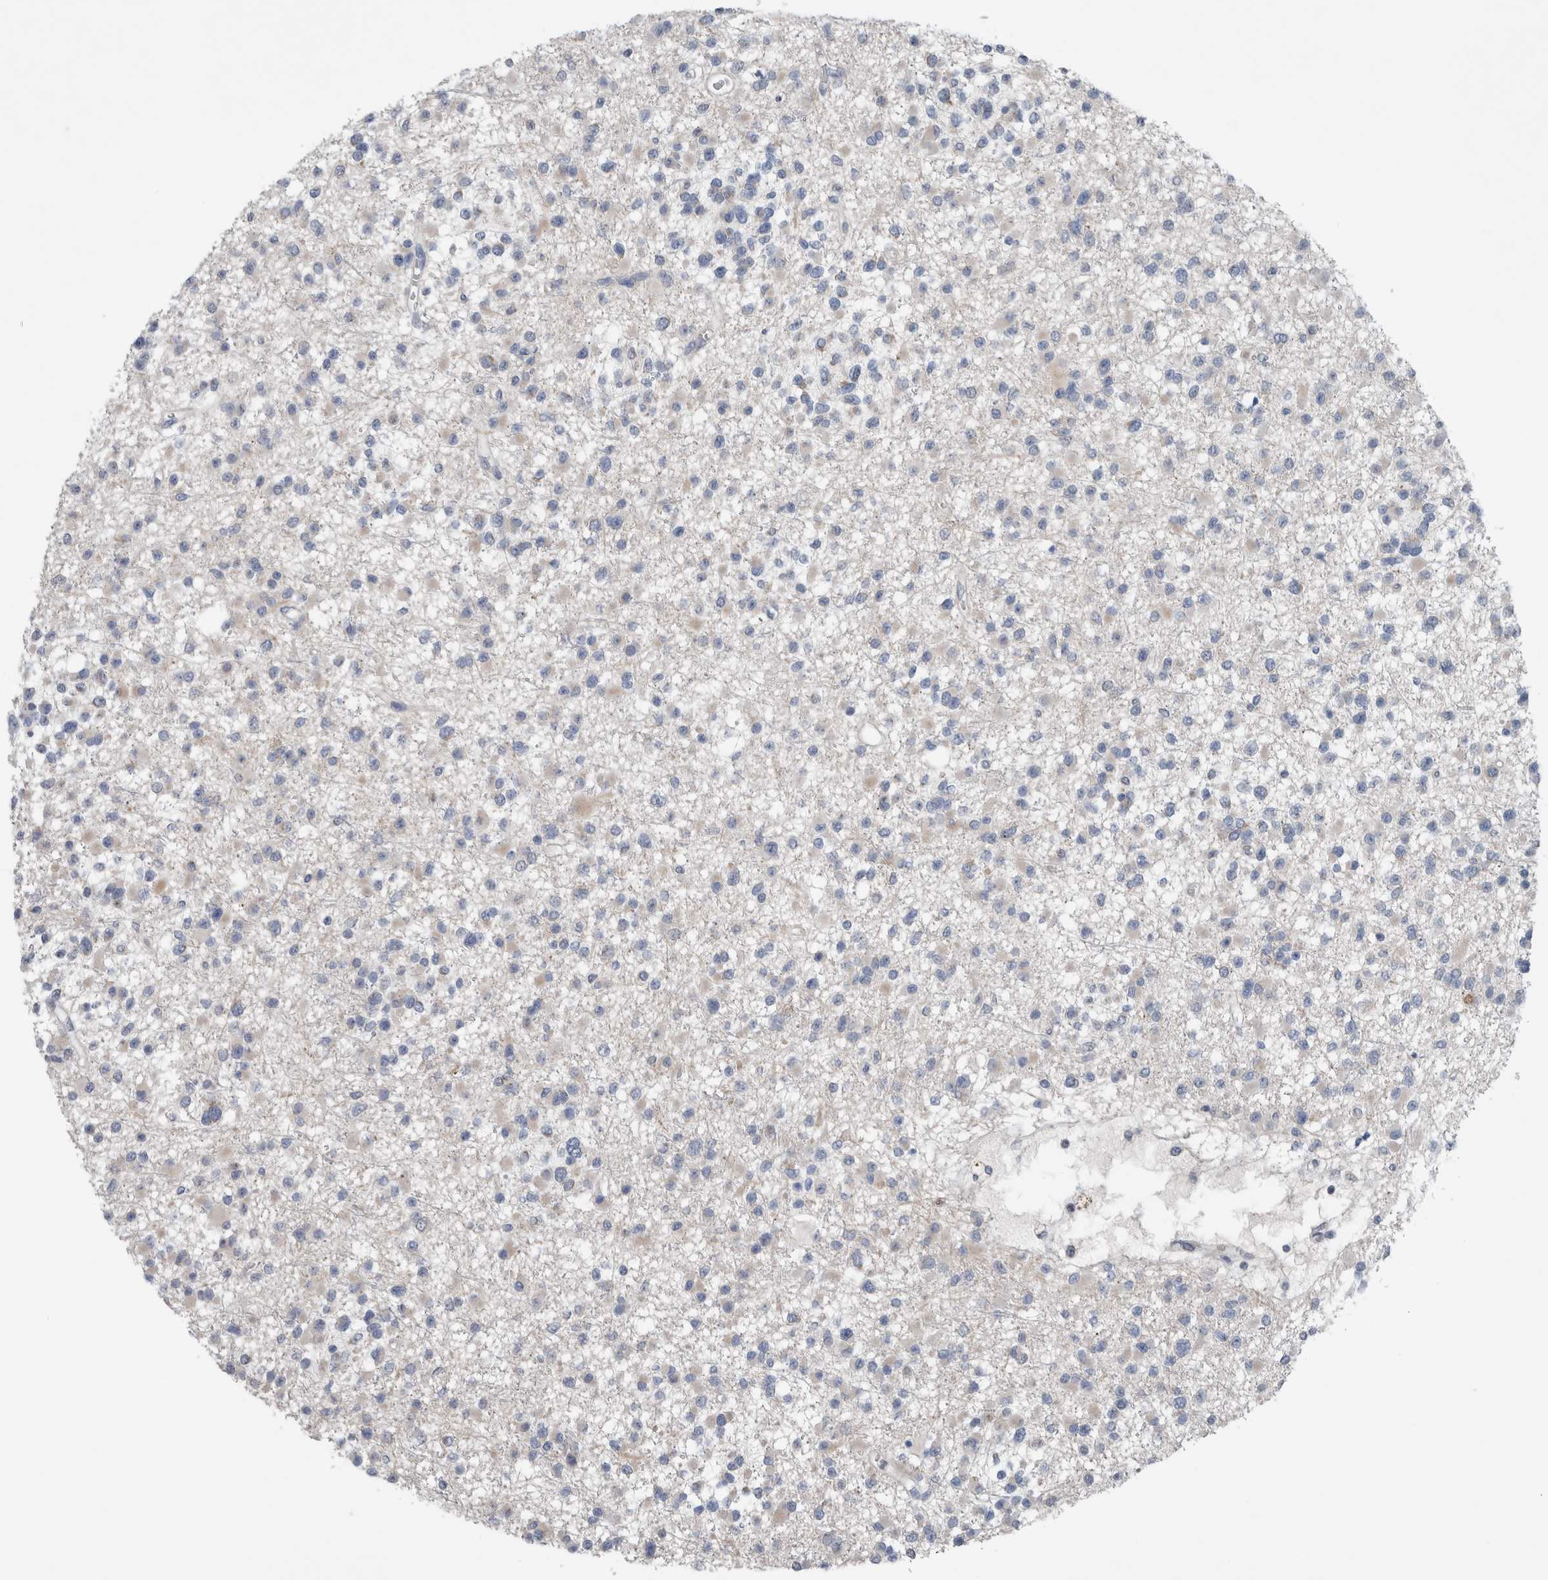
{"staining": {"intensity": "negative", "quantity": "none", "location": "none"}, "tissue": "glioma", "cell_type": "Tumor cells", "image_type": "cancer", "snomed": [{"axis": "morphology", "description": "Glioma, malignant, Low grade"}, {"axis": "topography", "description": "Brain"}], "caption": "IHC micrograph of neoplastic tissue: malignant low-grade glioma stained with DAB (3,3'-diaminobenzidine) shows no significant protein staining in tumor cells.", "gene": "CRNN", "patient": {"sex": "female", "age": 22}}